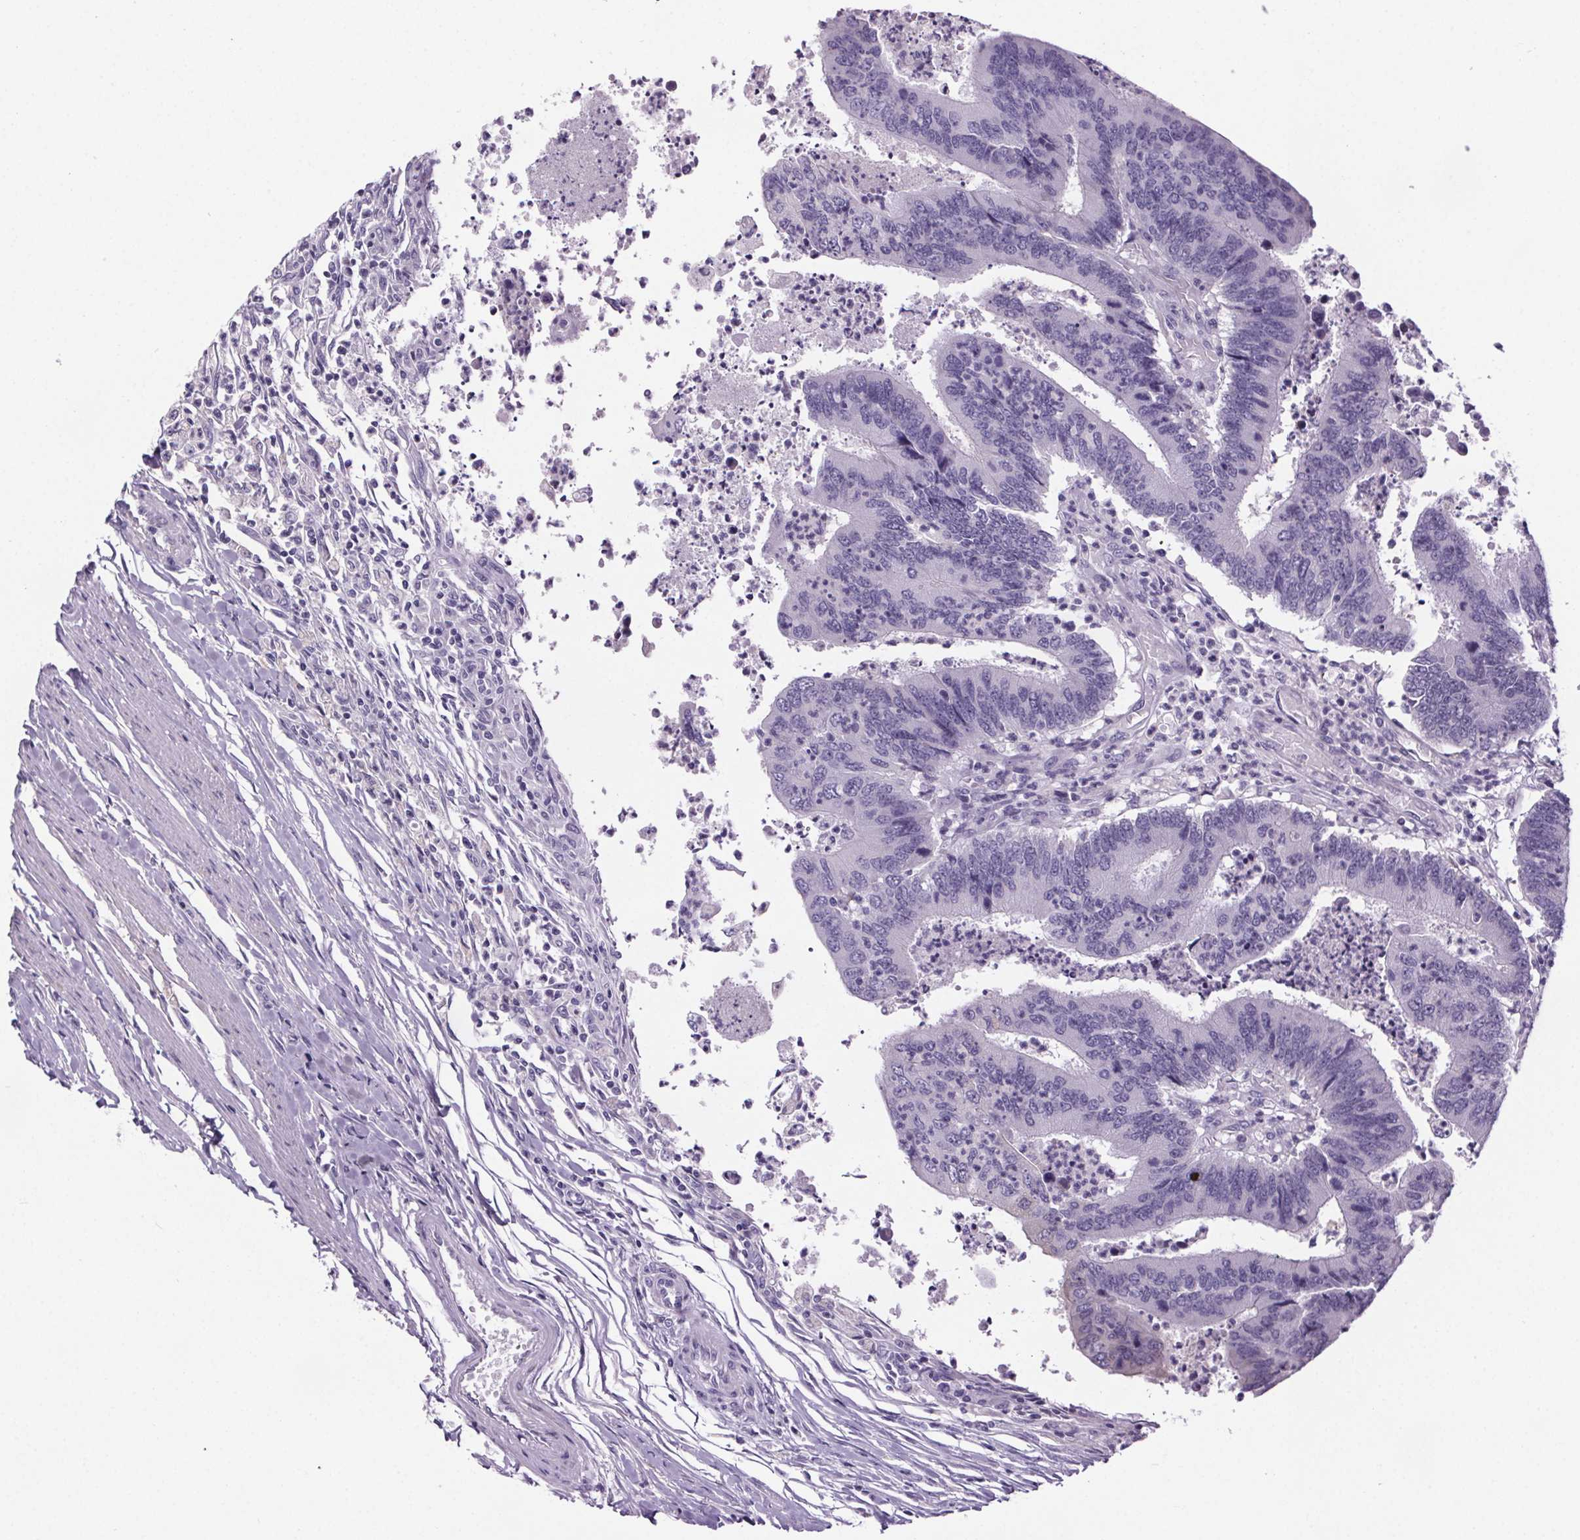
{"staining": {"intensity": "negative", "quantity": "none", "location": "none"}, "tissue": "colorectal cancer", "cell_type": "Tumor cells", "image_type": "cancer", "snomed": [{"axis": "morphology", "description": "Adenocarcinoma, NOS"}, {"axis": "topography", "description": "Colon"}], "caption": "Immunohistochemical staining of human colorectal cancer reveals no significant expression in tumor cells.", "gene": "CUBN", "patient": {"sex": "female", "age": 67}}